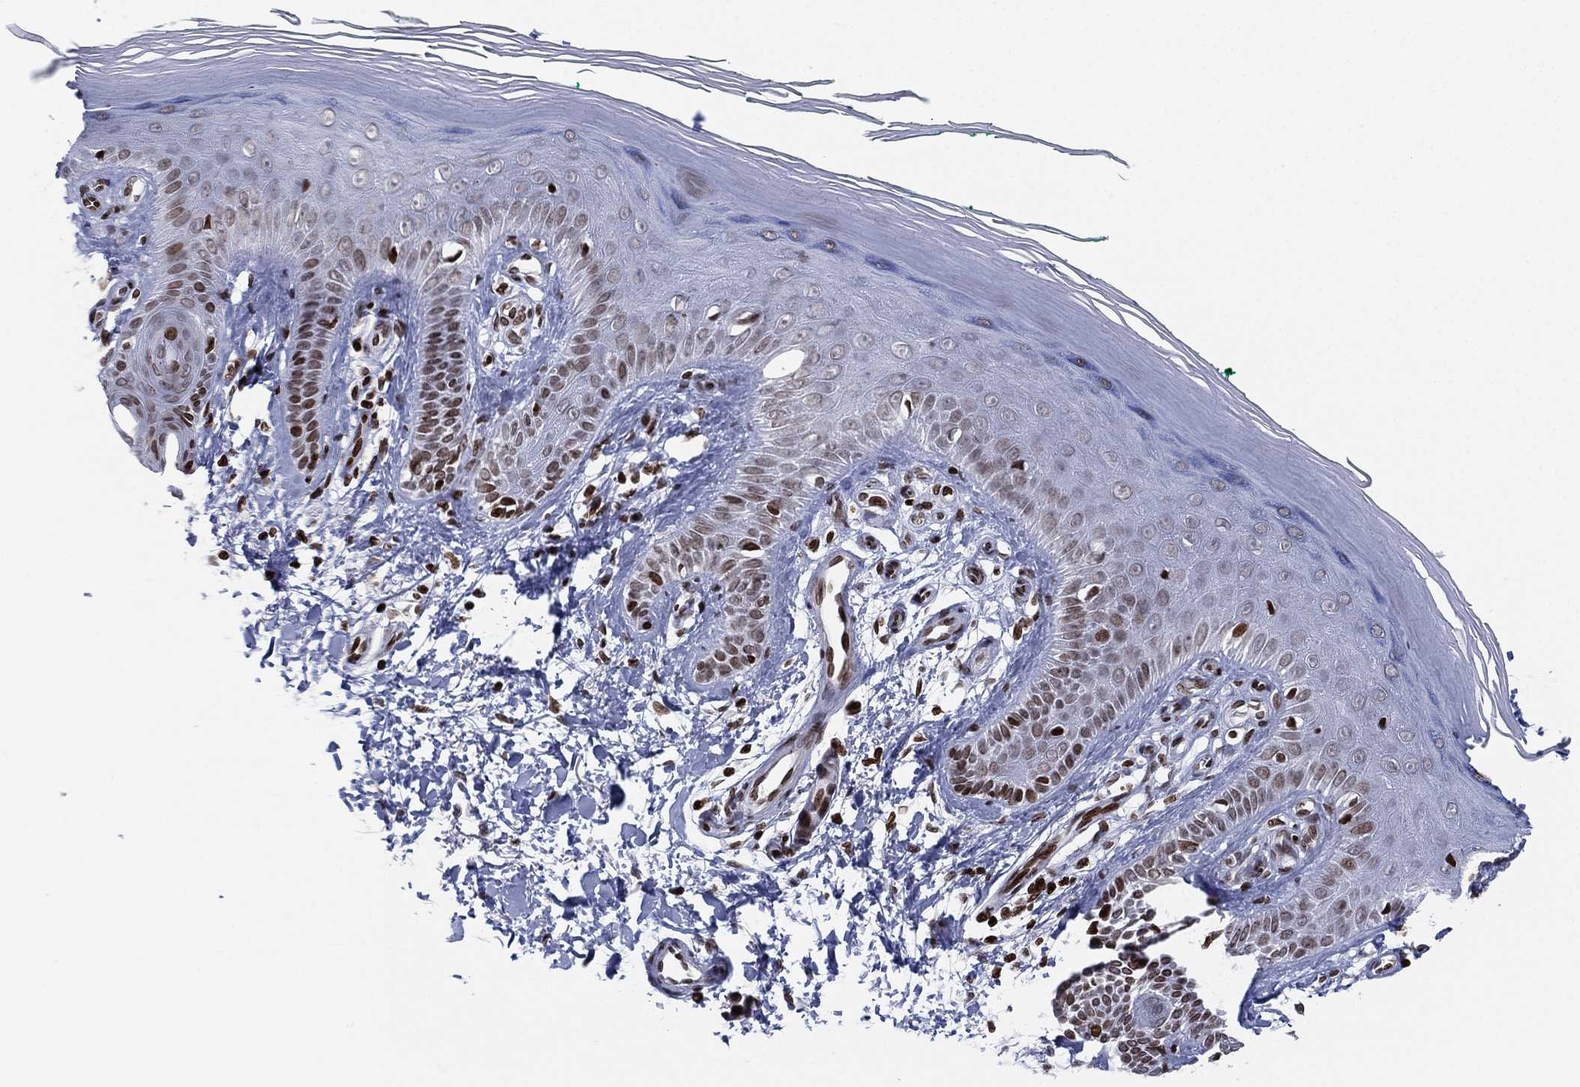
{"staining": {"intensity": "strong", "quantity": "<25%", "location": "nuclear"}, "tissue": "skin", "cell_type": "Fibroblasts", "image_type": "normal", "snomed": [{"axis": "morphology", "description": "Normal tissue, NOS"}, {"axis": "morphology", "description": "Inflammation, NOS"}, {"axis": "morphology", "description": "Fibrosis, NOS"}, {"axis": "topography", "description": "Skin"}], "caption": "A medium amount of strong nuclear positivity is present in approximately <25% of fibroblasts in benign skin.", "gene": "MFSD14A", "patient": {"sex": "male", "age": 71}}